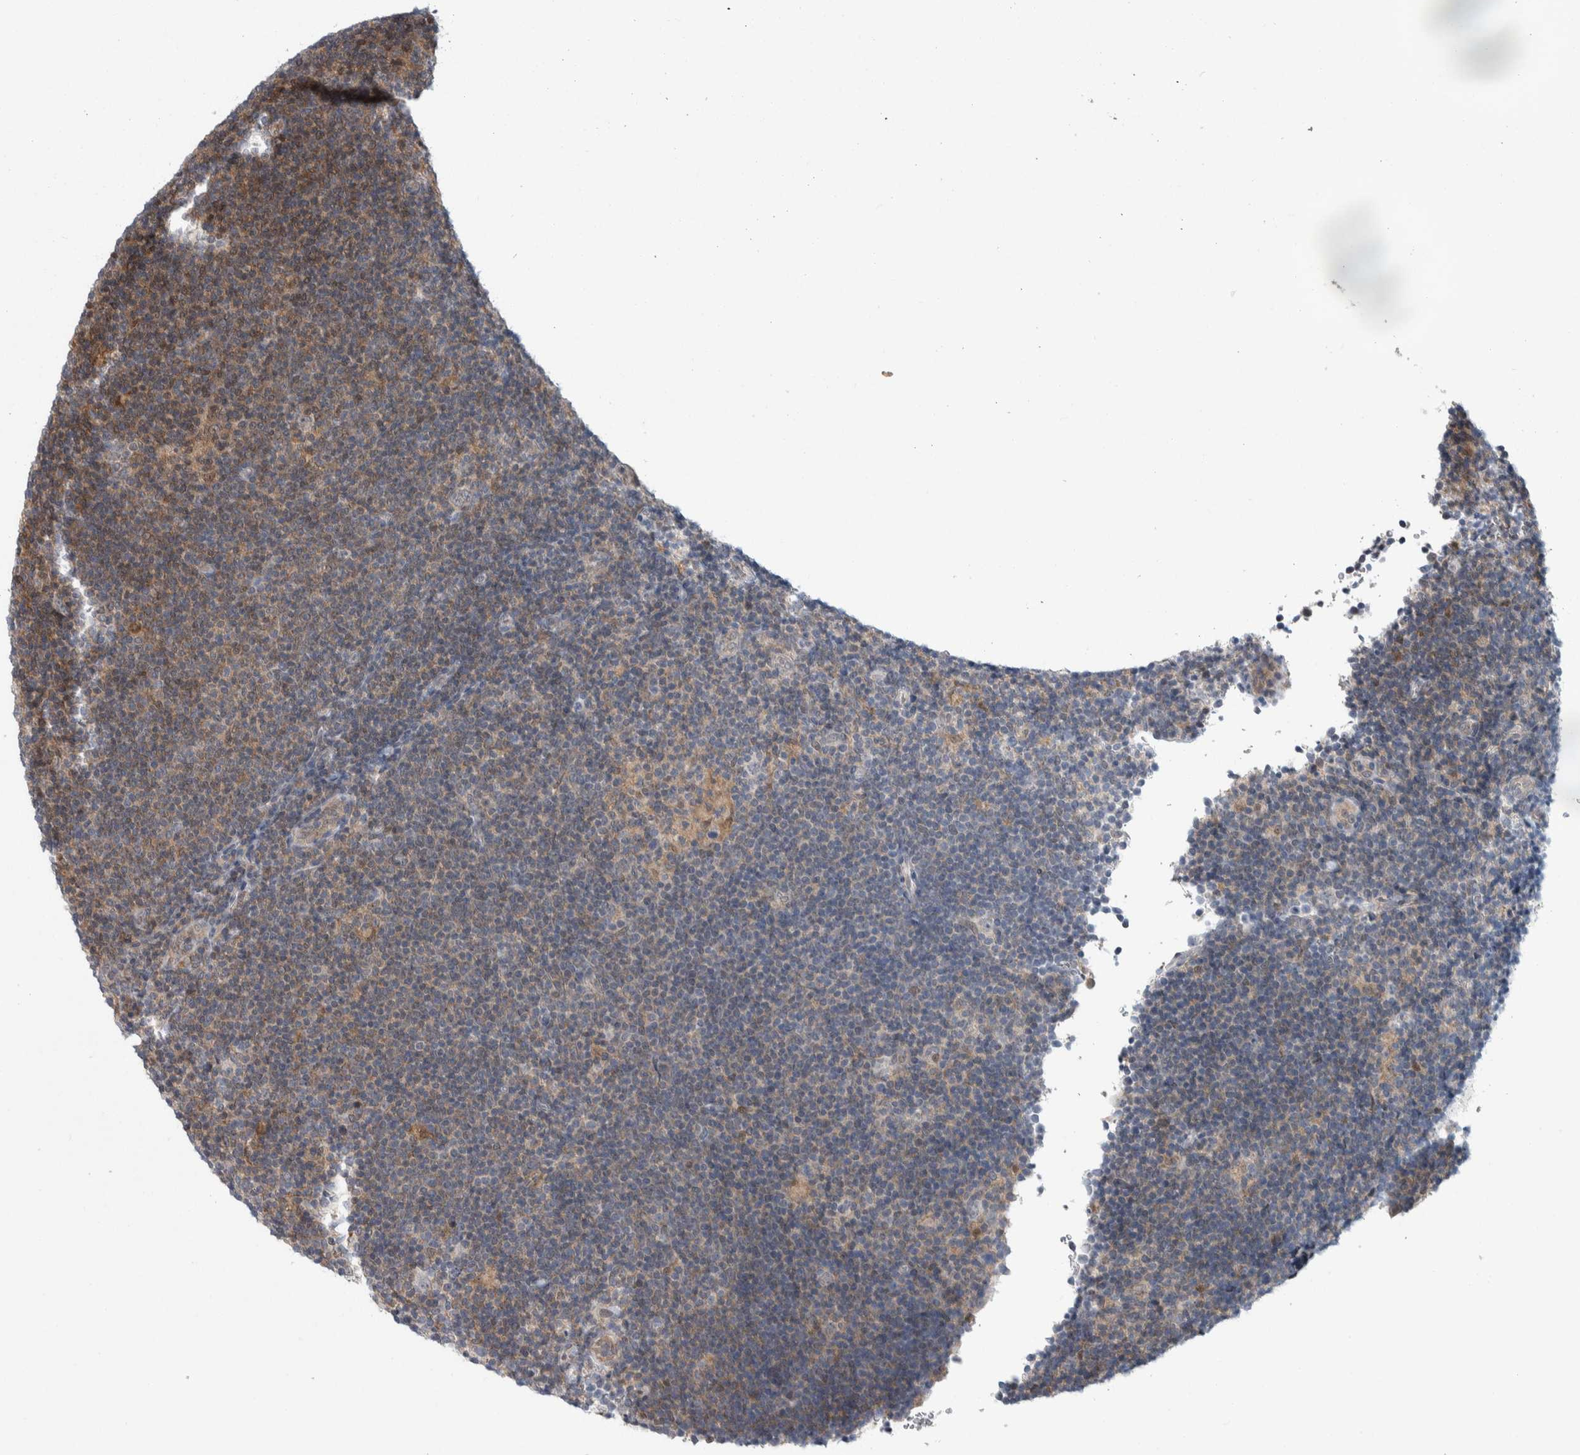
{"staining": {"intensity": "negative", "quantity": "none", "location": "none"}, "tissue": "lymphoma", "cell_type": "Tumor cells", "image_type": "cancer", "snomed": [{"axis": "morphology", "description": "Hodgkin's disease, NOS"}, {"axis": "topography", "description": "Lymph node"}], "caption": "IHC of Hodgkin's disease demonstrates no staining in tumor cells. (Stains: DAB (3,3'-diaminobenzidine) immunohistochemistry (IHC) with hematoxylin counter stain, Microscopy: brightfield microscopy at high magnification).", "gene": "PTPA", "patient": {"sex": "female", "age": 57}}